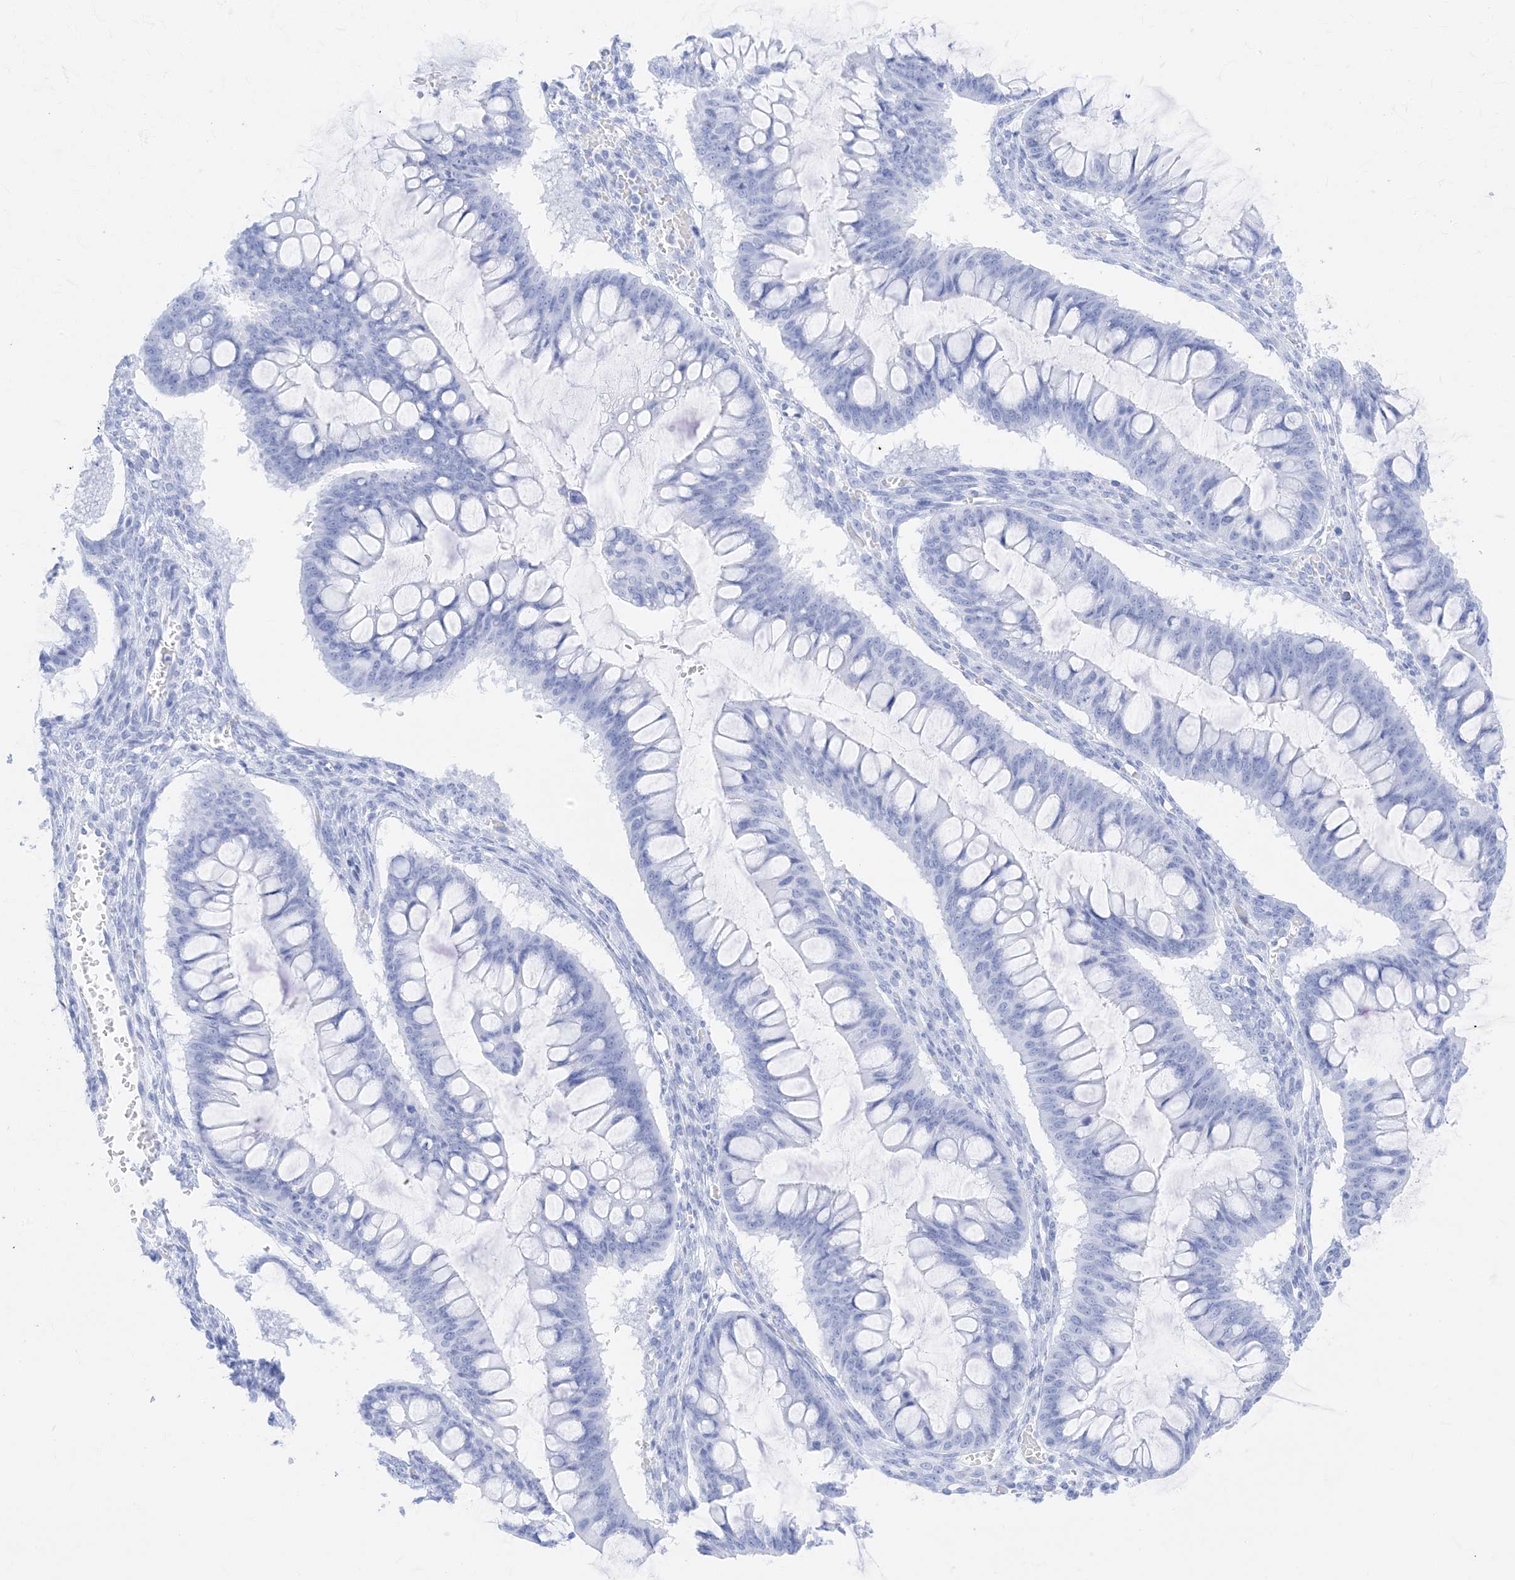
{"staining": {"intensity": "negative", "quantity": "none", "location": "none"}, "tissue": "ovarian cancer", "cell_type": "Tumor cells", "image_type": "cancer", "snomed": [{"axis": "morphology", "description": "Cystadenocarcinoma, mucinous, NOS"}, {"axis": "topography", "description": "Ovary"}], "caption": "Immunohistochemistry of mucinous cystadenocarcinoma (ovarian) demonstrates no expression in tumor cells. Brightfield microscopy of immunohistochemistry (IHC) stained with DAB (3,3'-diaminobenzidine) (brown) and hematoxylin (blue), captured at high magnification.", "gene": "MUC17", "patient": {"sex": "female", "age": 73}}